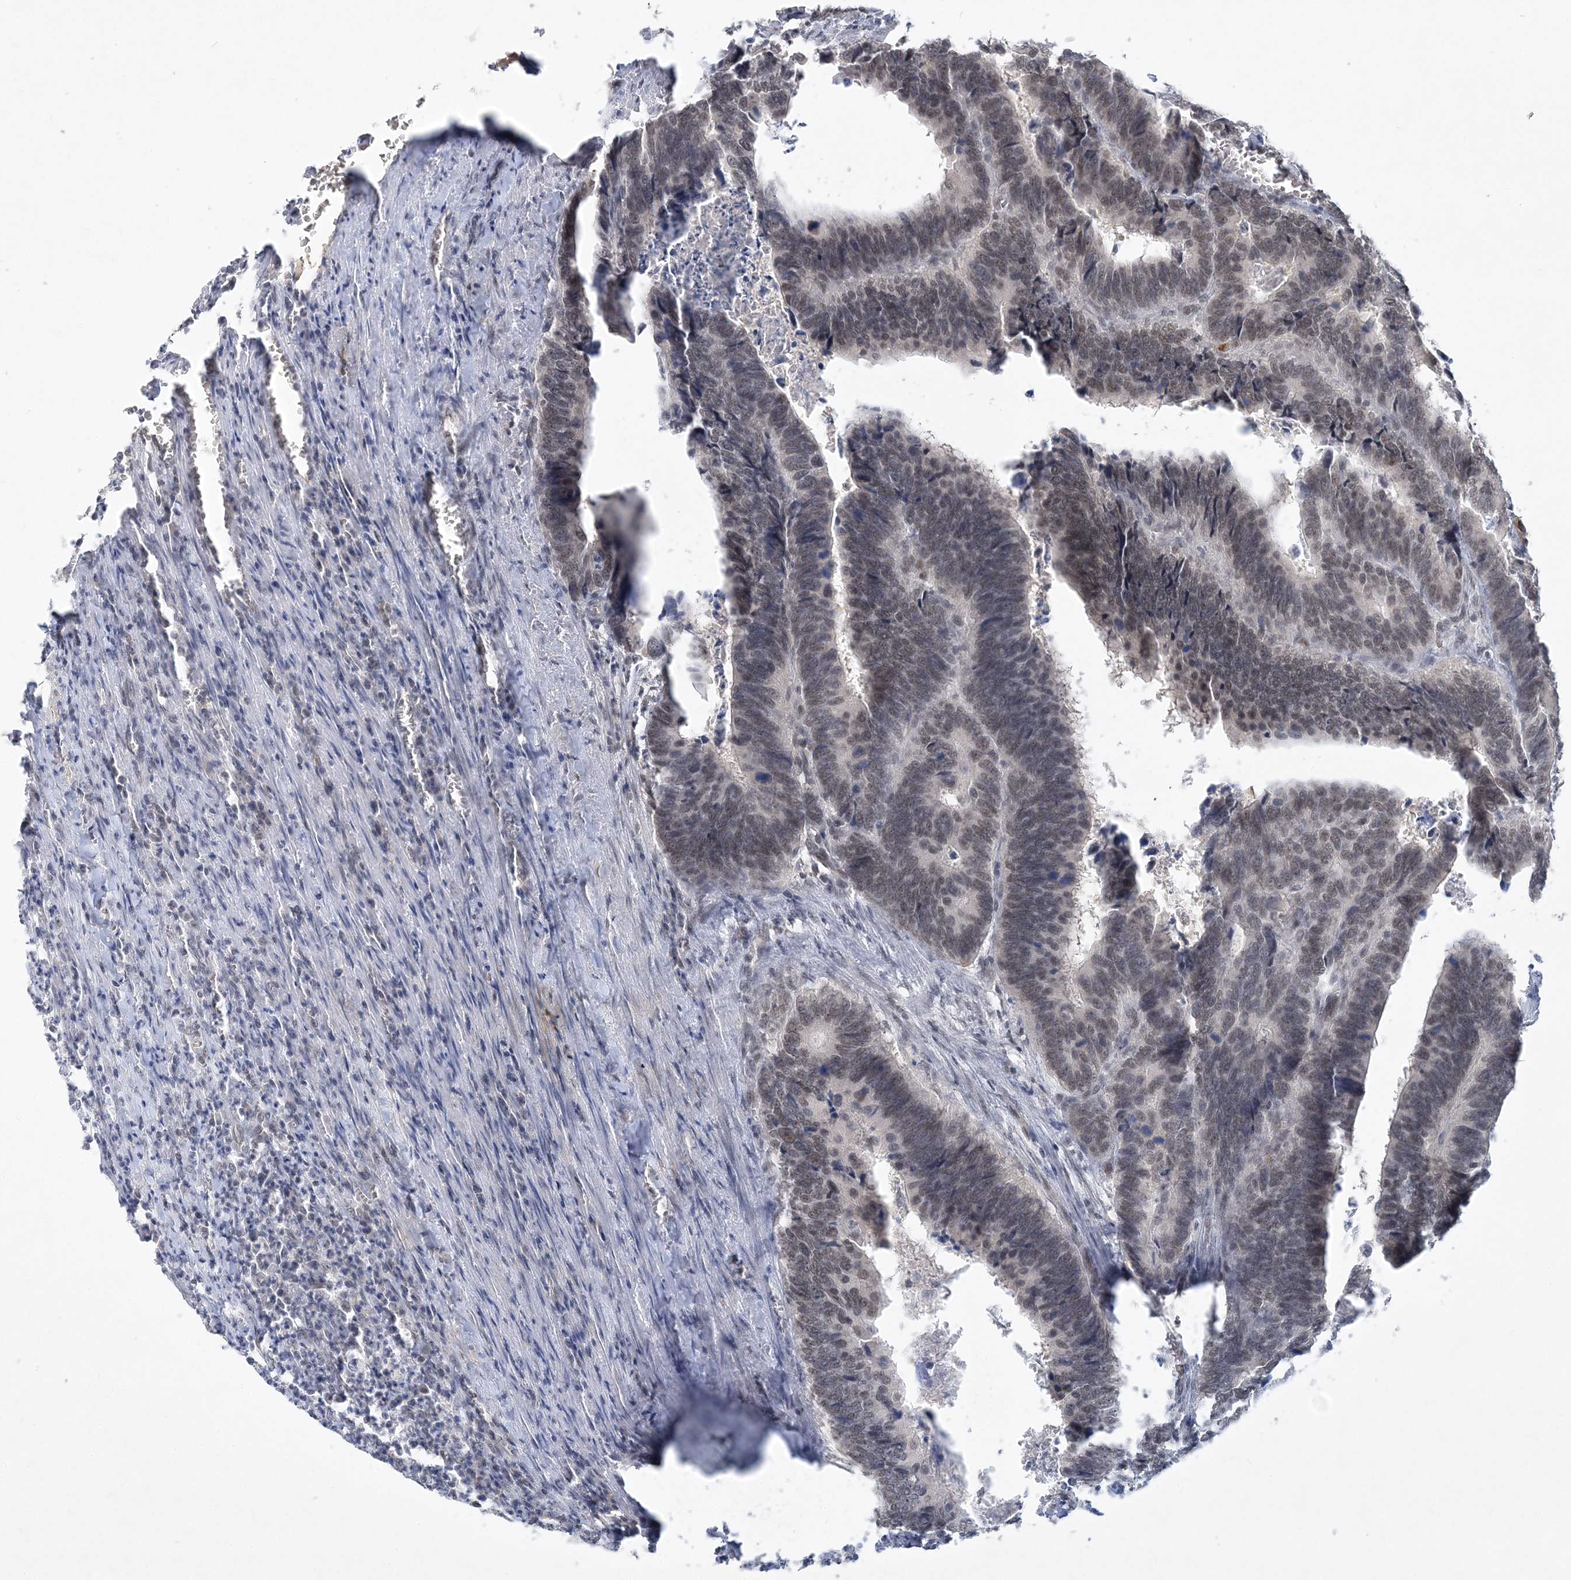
{"staining": {"intensity": "moderate", "quantity": "25%-75%", "location": "nuclear"}, "tissue": "colorectal cancer", "cell_type": "Tumor cells", "image_type": "cancer", "snomed": [{"axis": "morphology", "description": "Adenocarcinoma, NOS"}, {"axis": "topography", "description": "Colon"}], "caption": "Brown immunohistochemical staining in human adenocarcinoma (colorectal) shows moderate nuclear expression in about 25%-75% of tumor cells.", "gene": "KMT2D", "patient": {"sex": "male", "age": 72}}